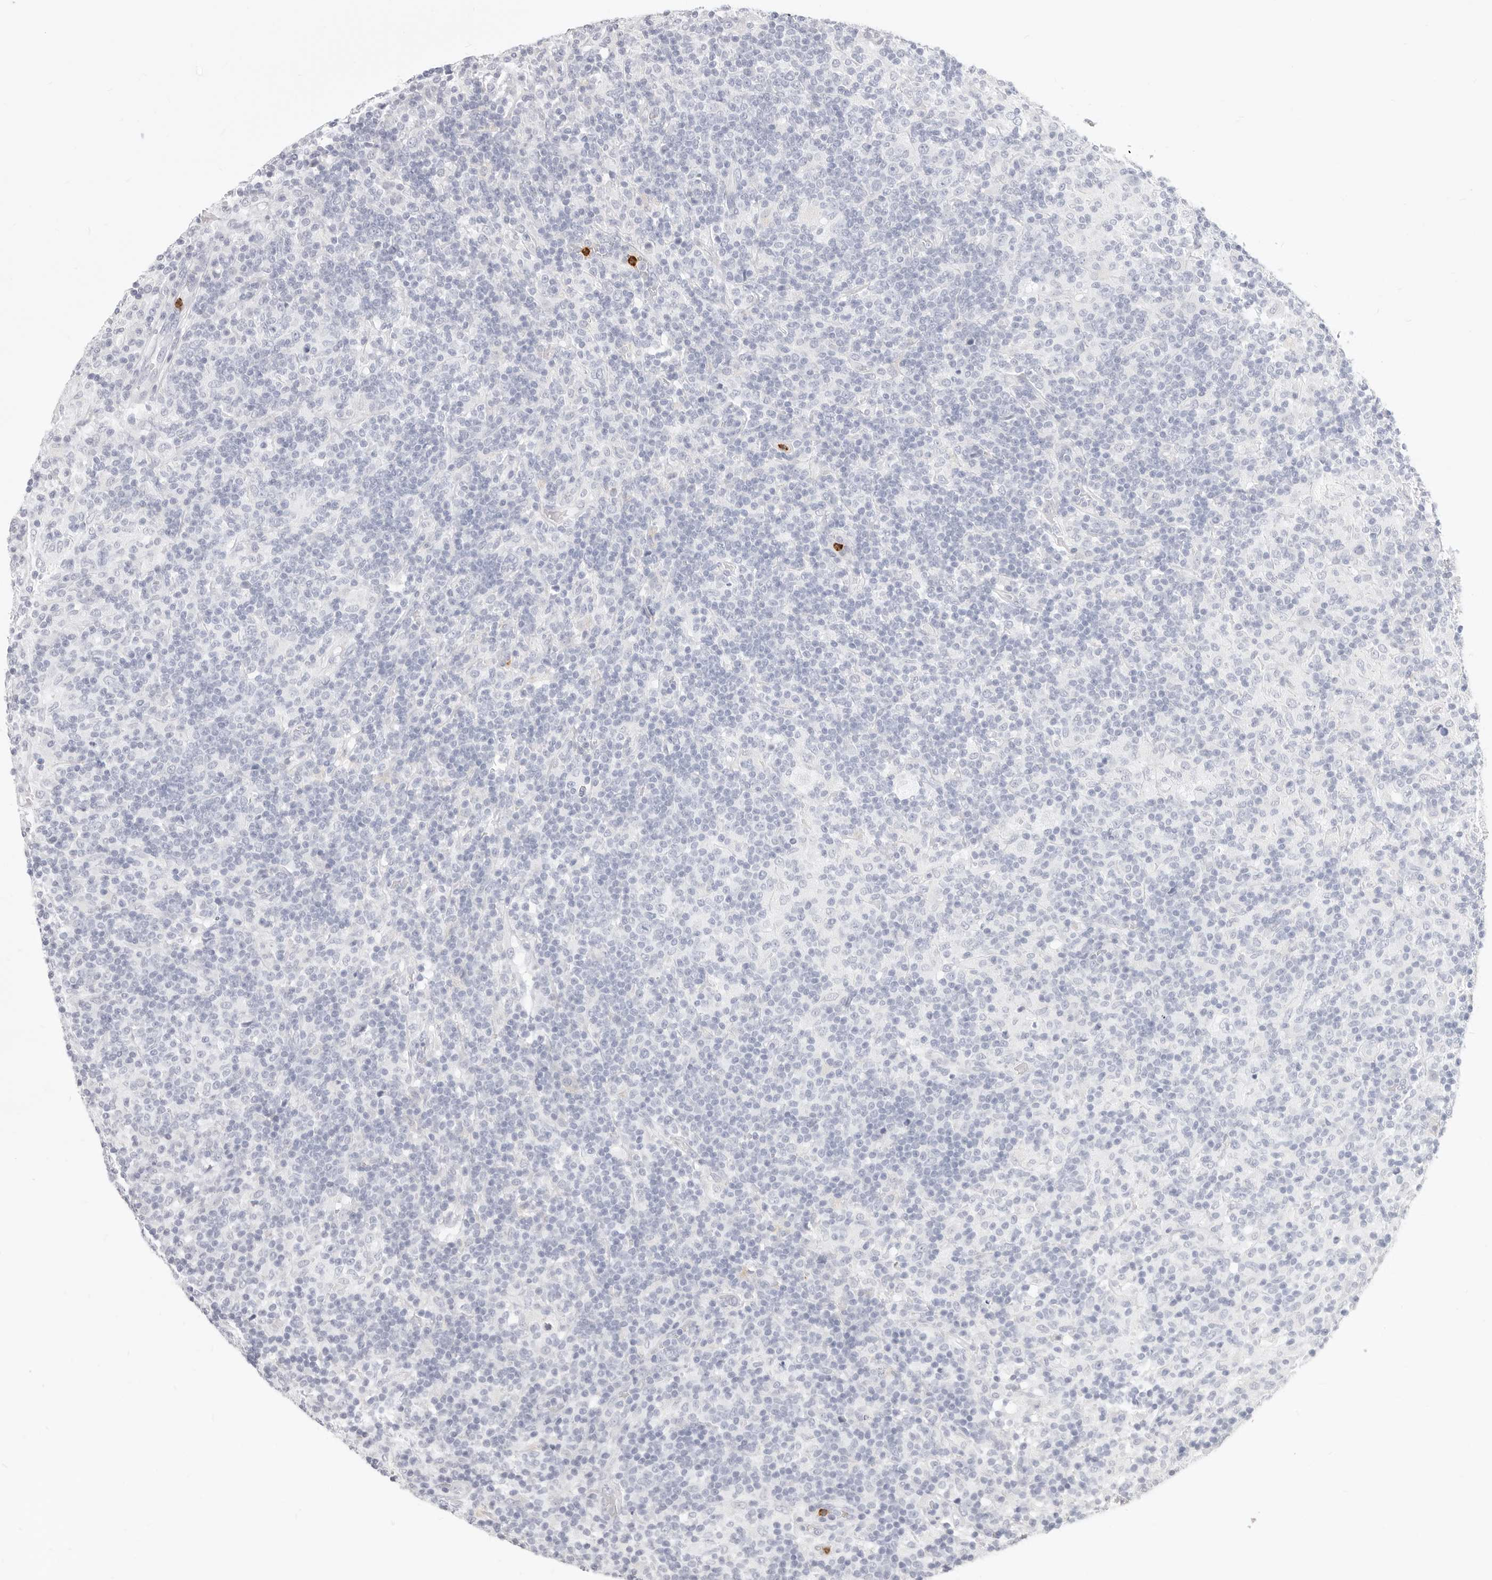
{"staining": {"intensity": "negative", "quantity": "none", "location": "none"}, "tissue": "lymphoma", "cell_type": "Tumor cells", "image_type": "cancer", "snomed": [{"axis": "morphology", "description": "Hodgkin's disease, NOS"}, {"axis": "topography", "description": "Lymph node"}], "caption": "A high-resolution photomicrograph shows IHC staining of Hodgkin's disease, which reveals no significant positivity in tumor cells.", "gene": "CAMP", "patient": {"sex": "male", "age": 70}}